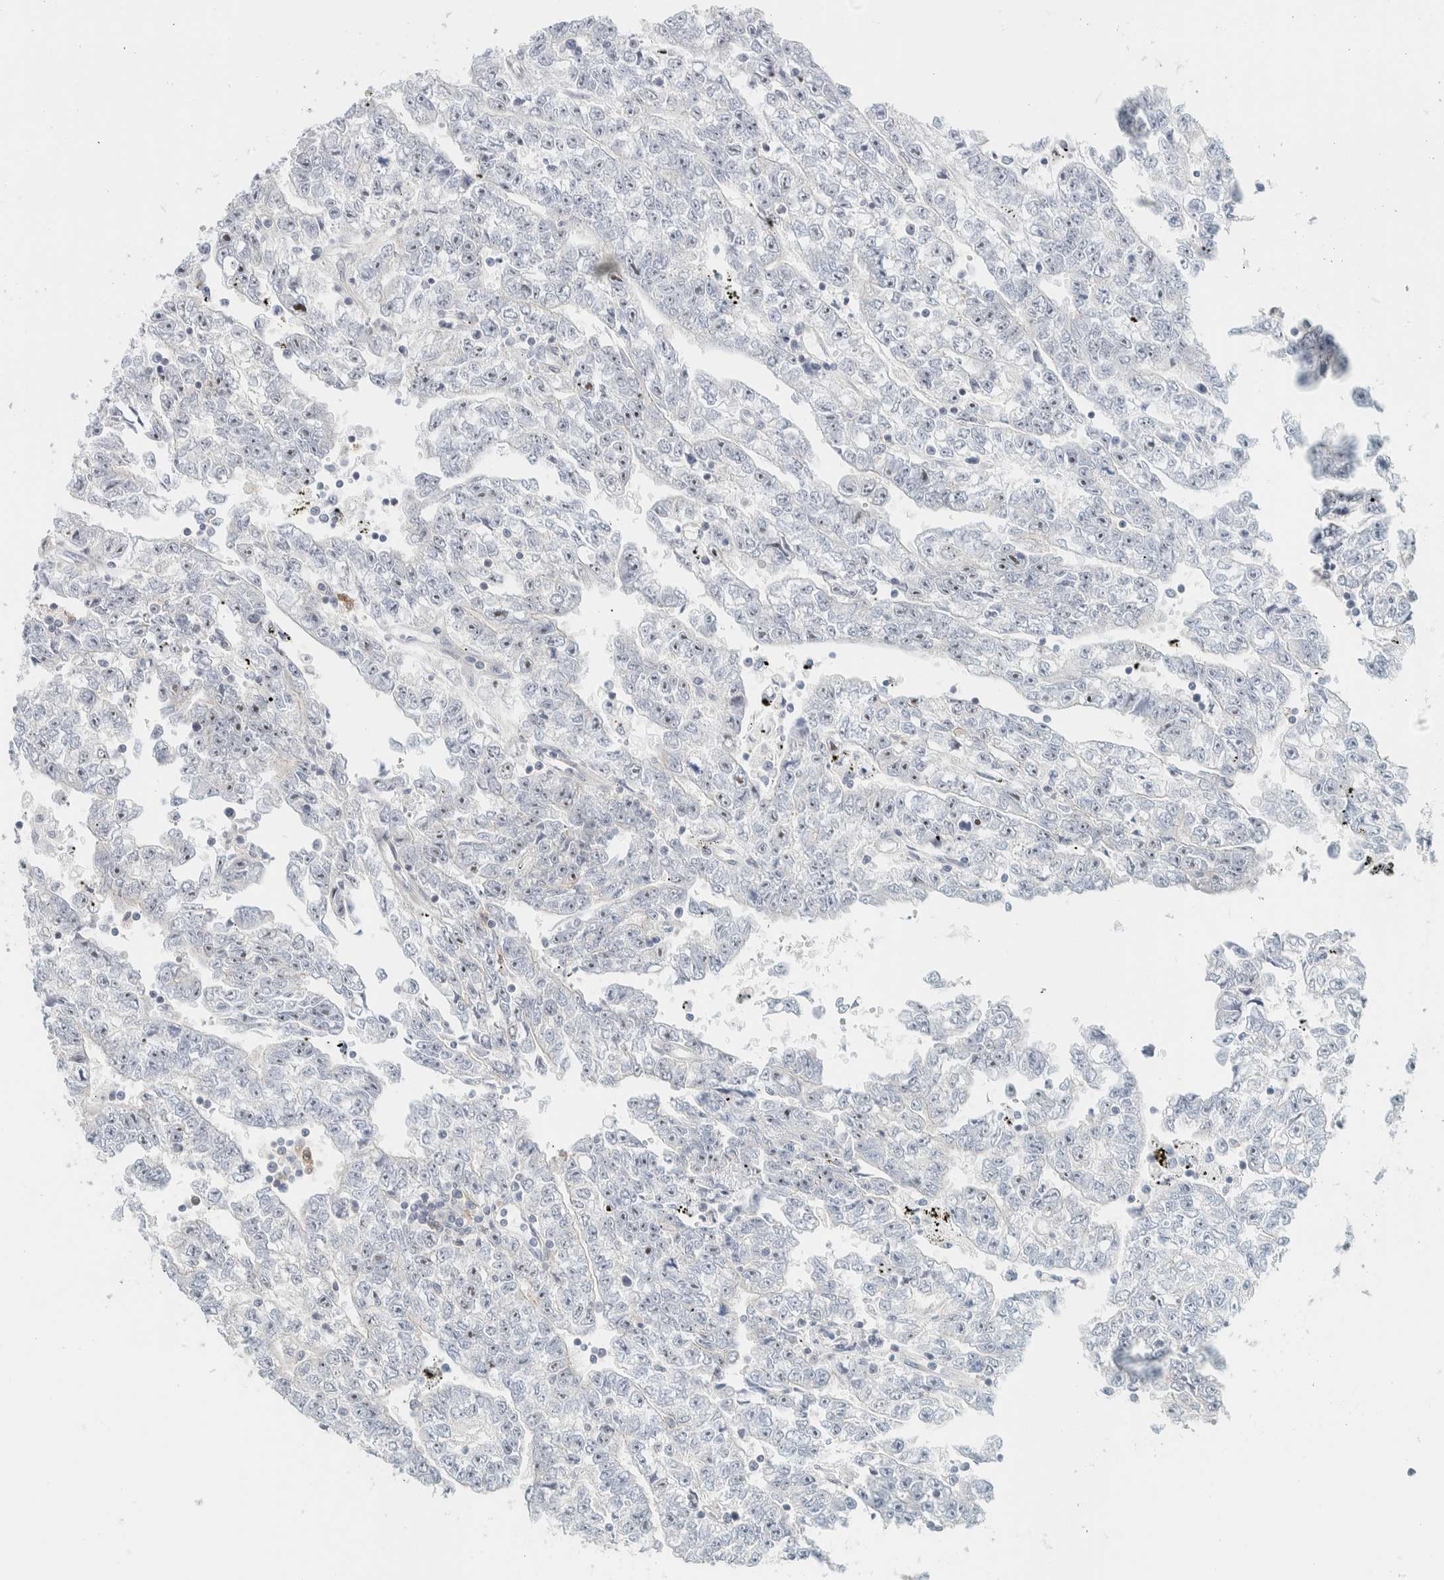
{"staining": {"intensity": "weak", "quantity": "<25%", "location": "nuclear"}, "tissue": "testis cancer", "cell_type": "Tumor cells", "image_type": "cancer", "snomed": [{"axis": "morphology", "description": "Carcinoma, Embryonal, NOS"}, {"axis": "topography", "description": "Testis"}], "caption": "Tumor cells show no significant positivity in testis cancer.", "gene": "NDE1", "patient": {"sex": "male", "age": 25}}